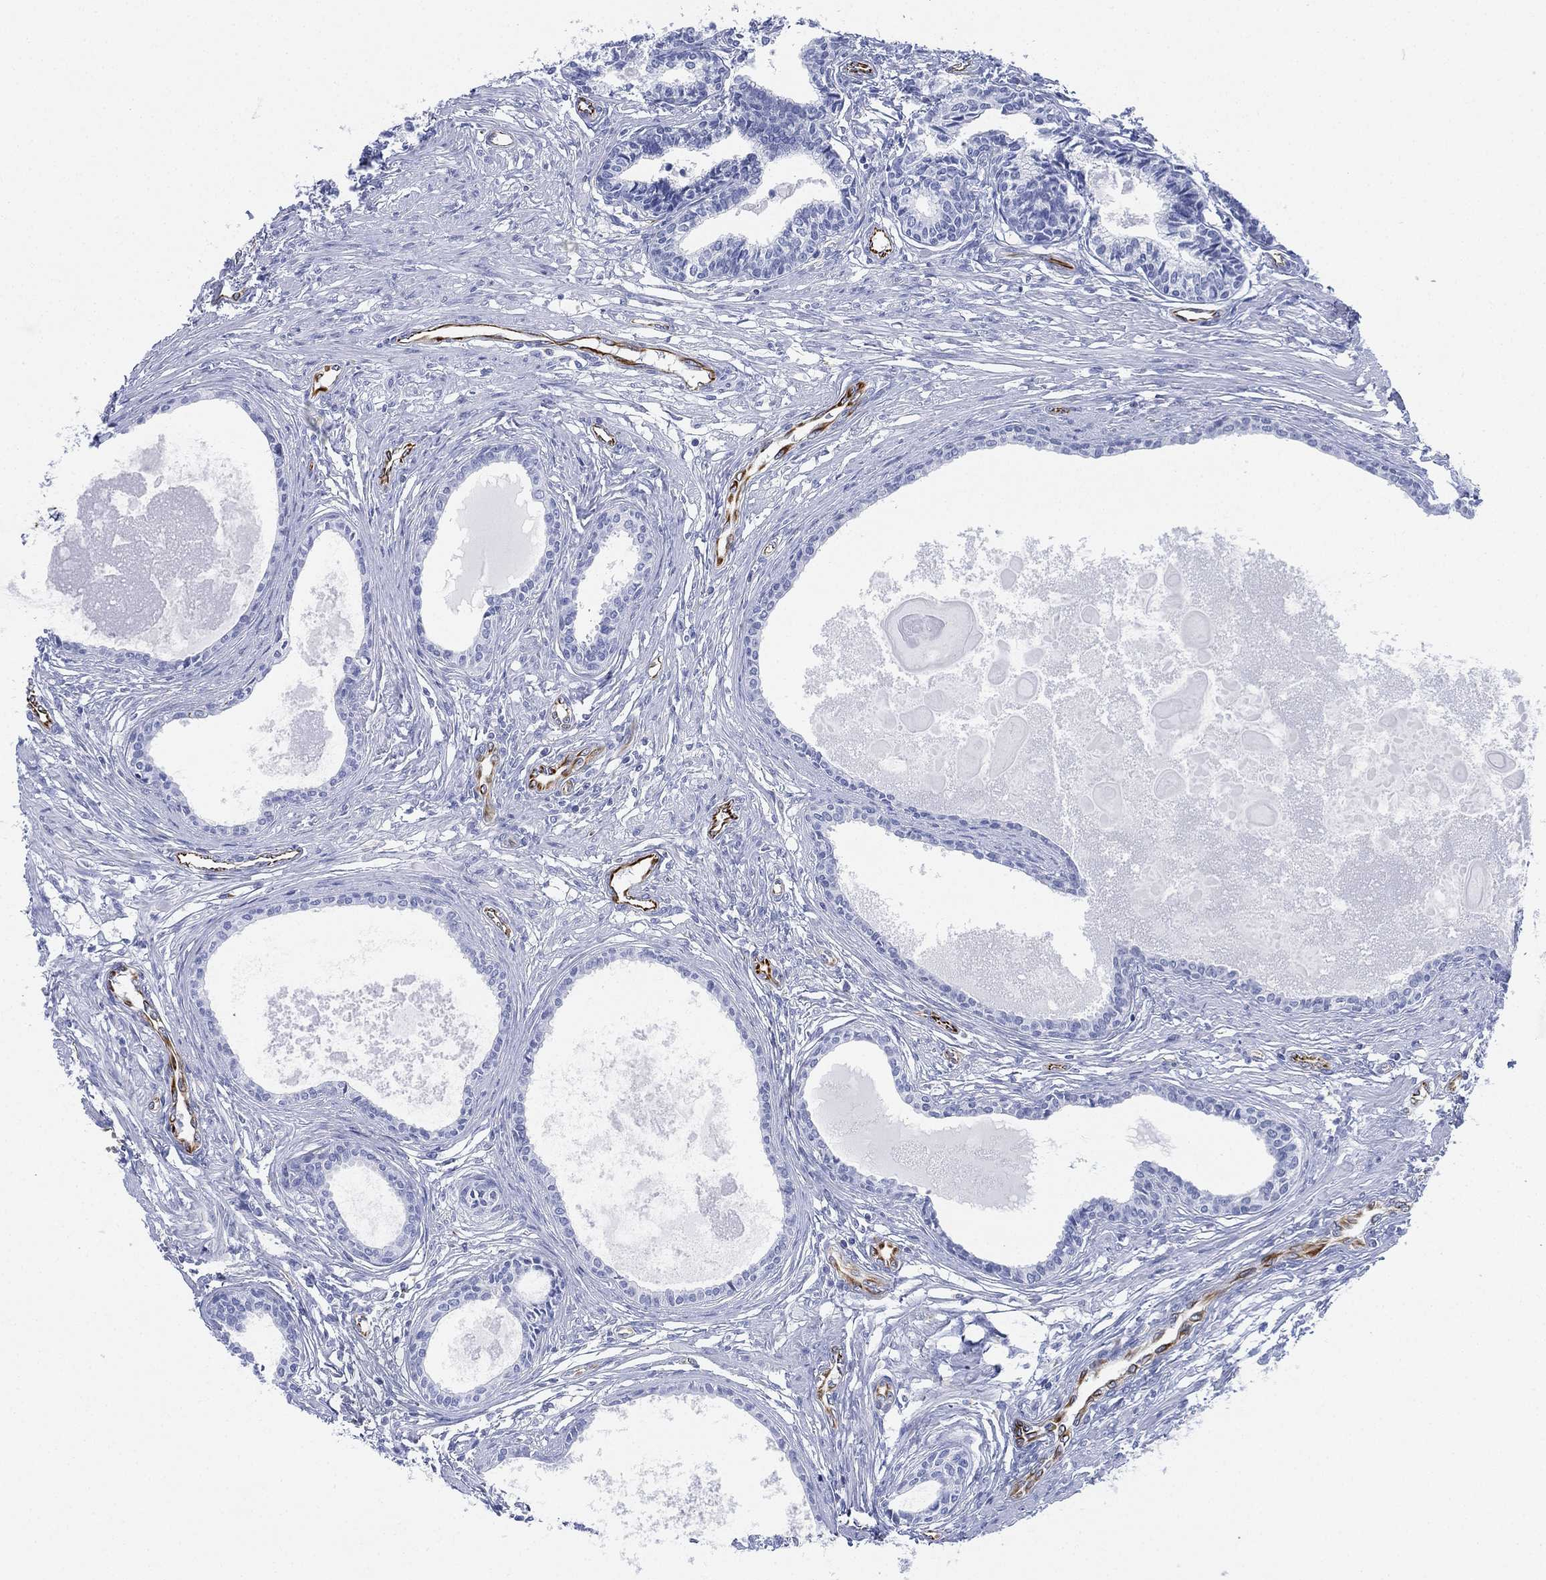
{"staining": {"intensity": "negative", "quantity": "none", "location": "none"}, "tissue": "prostate", "cell_type": "Glandular cells", "image_type": "normal", "snomed": [{"axis": "morphology", "description": "Normal tissue, NOS"}, {"axis": "topography", "description": "Prostate"}], "caption": "Immunohistochemistry (IHC) of normal prostate demonstrates no positivity in glandular cells. (DAB IHC, high magnification).", "gene": "PSKH2", "patient": {"sex": "male", "age": 60}}